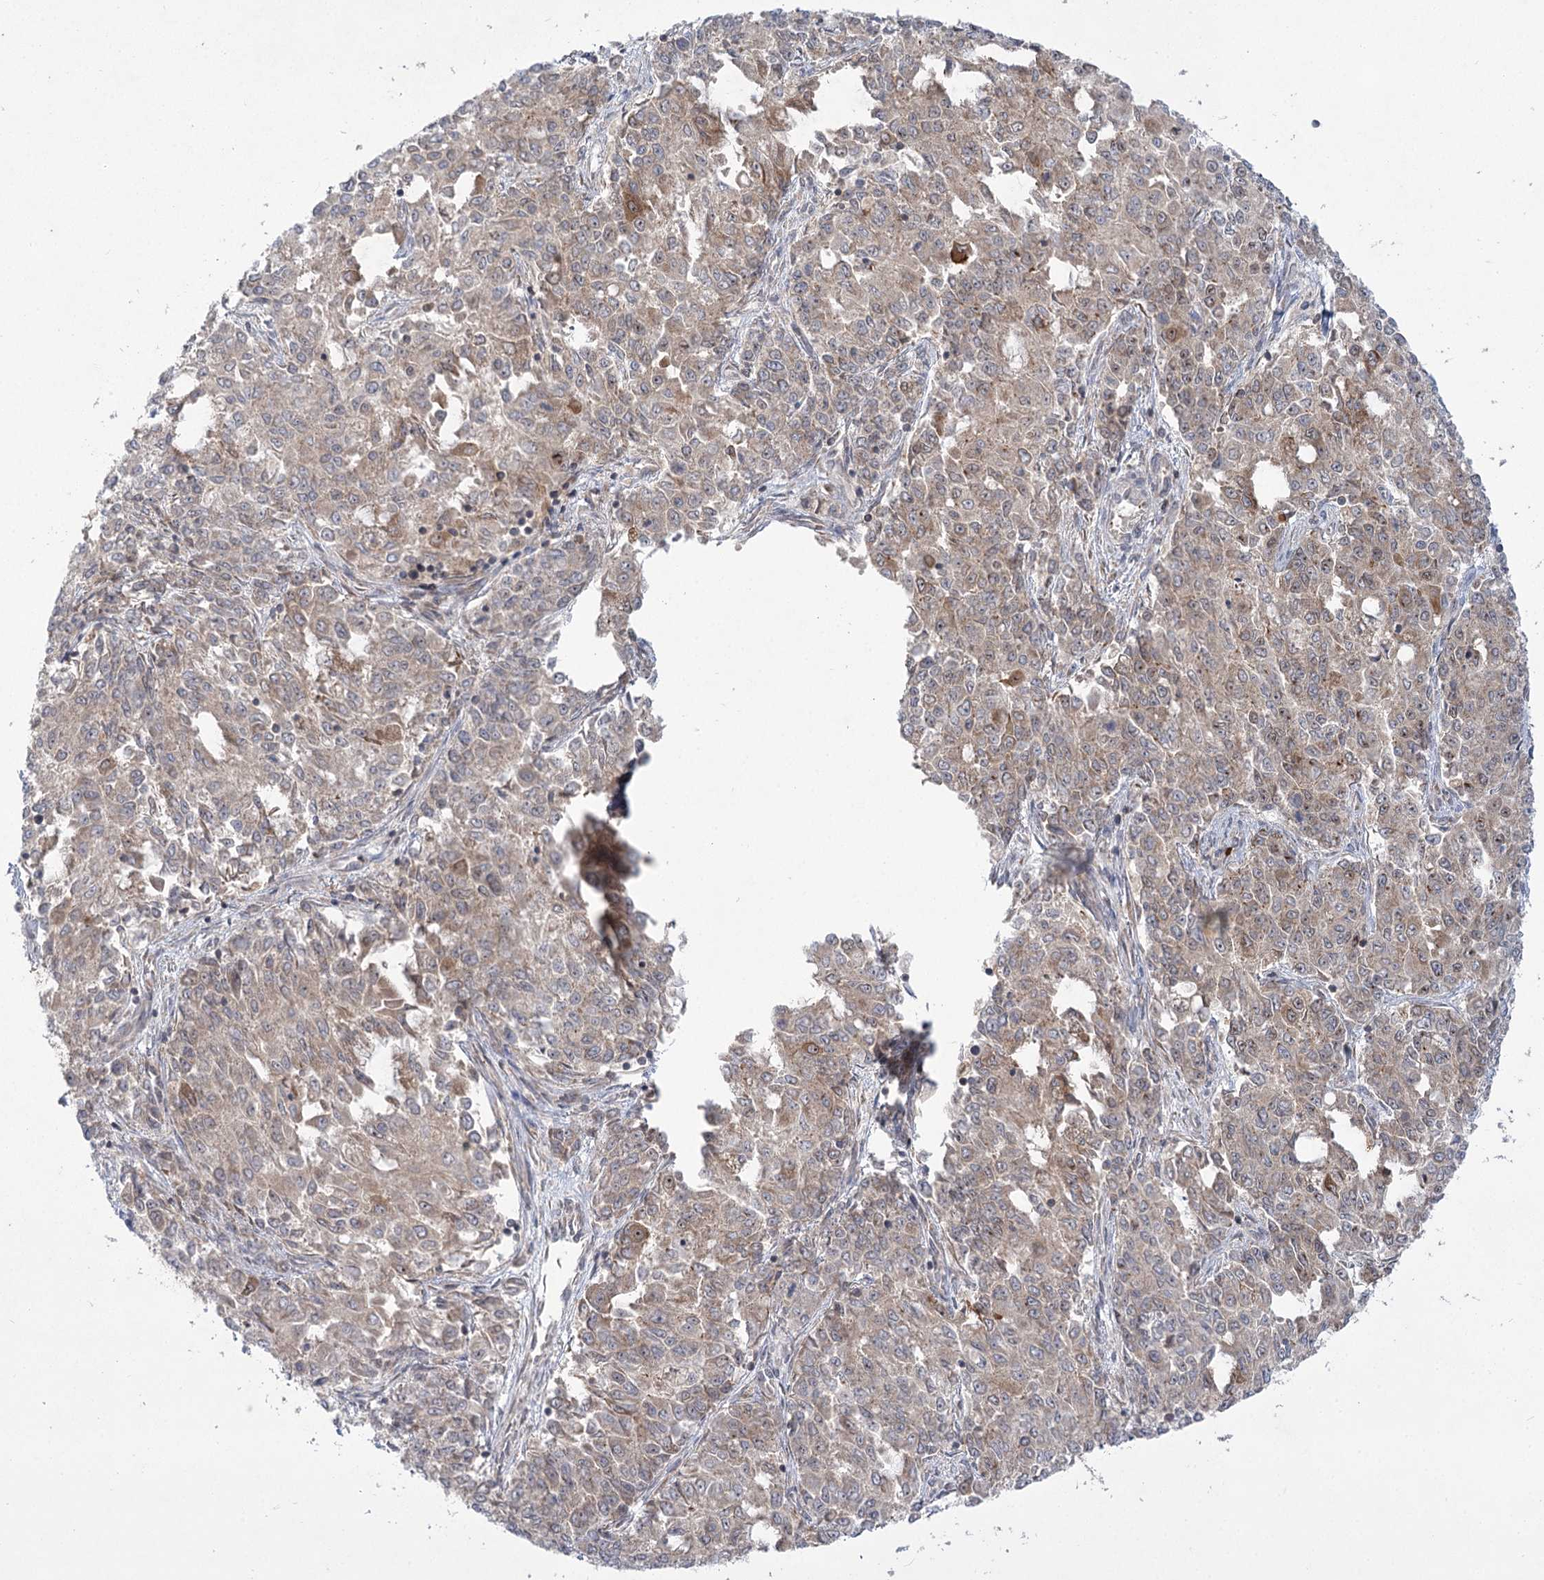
{"staining": {"intensity": "weak", "quantity": "25%-75%", "location": "cytoplasmic/membranous"}, "tissue": "endometrial cancer", "cell_type": "Tumor cells", "image_type": "cancer", "snomed": [{"axis": "morphology", "description": "Adenocarcinoma, NOS"}, {"axis": "topography", "description": "Endometrium"}], "caption": "Brown immunohistochemical staining in adenocarcinoma (endometrial) displays weak cytoplasmic/membranous positivity in approximately 25%-75% of tumor cells.", "gene": "SYTL1", "patient": {"sex": "female", "age": 50}}